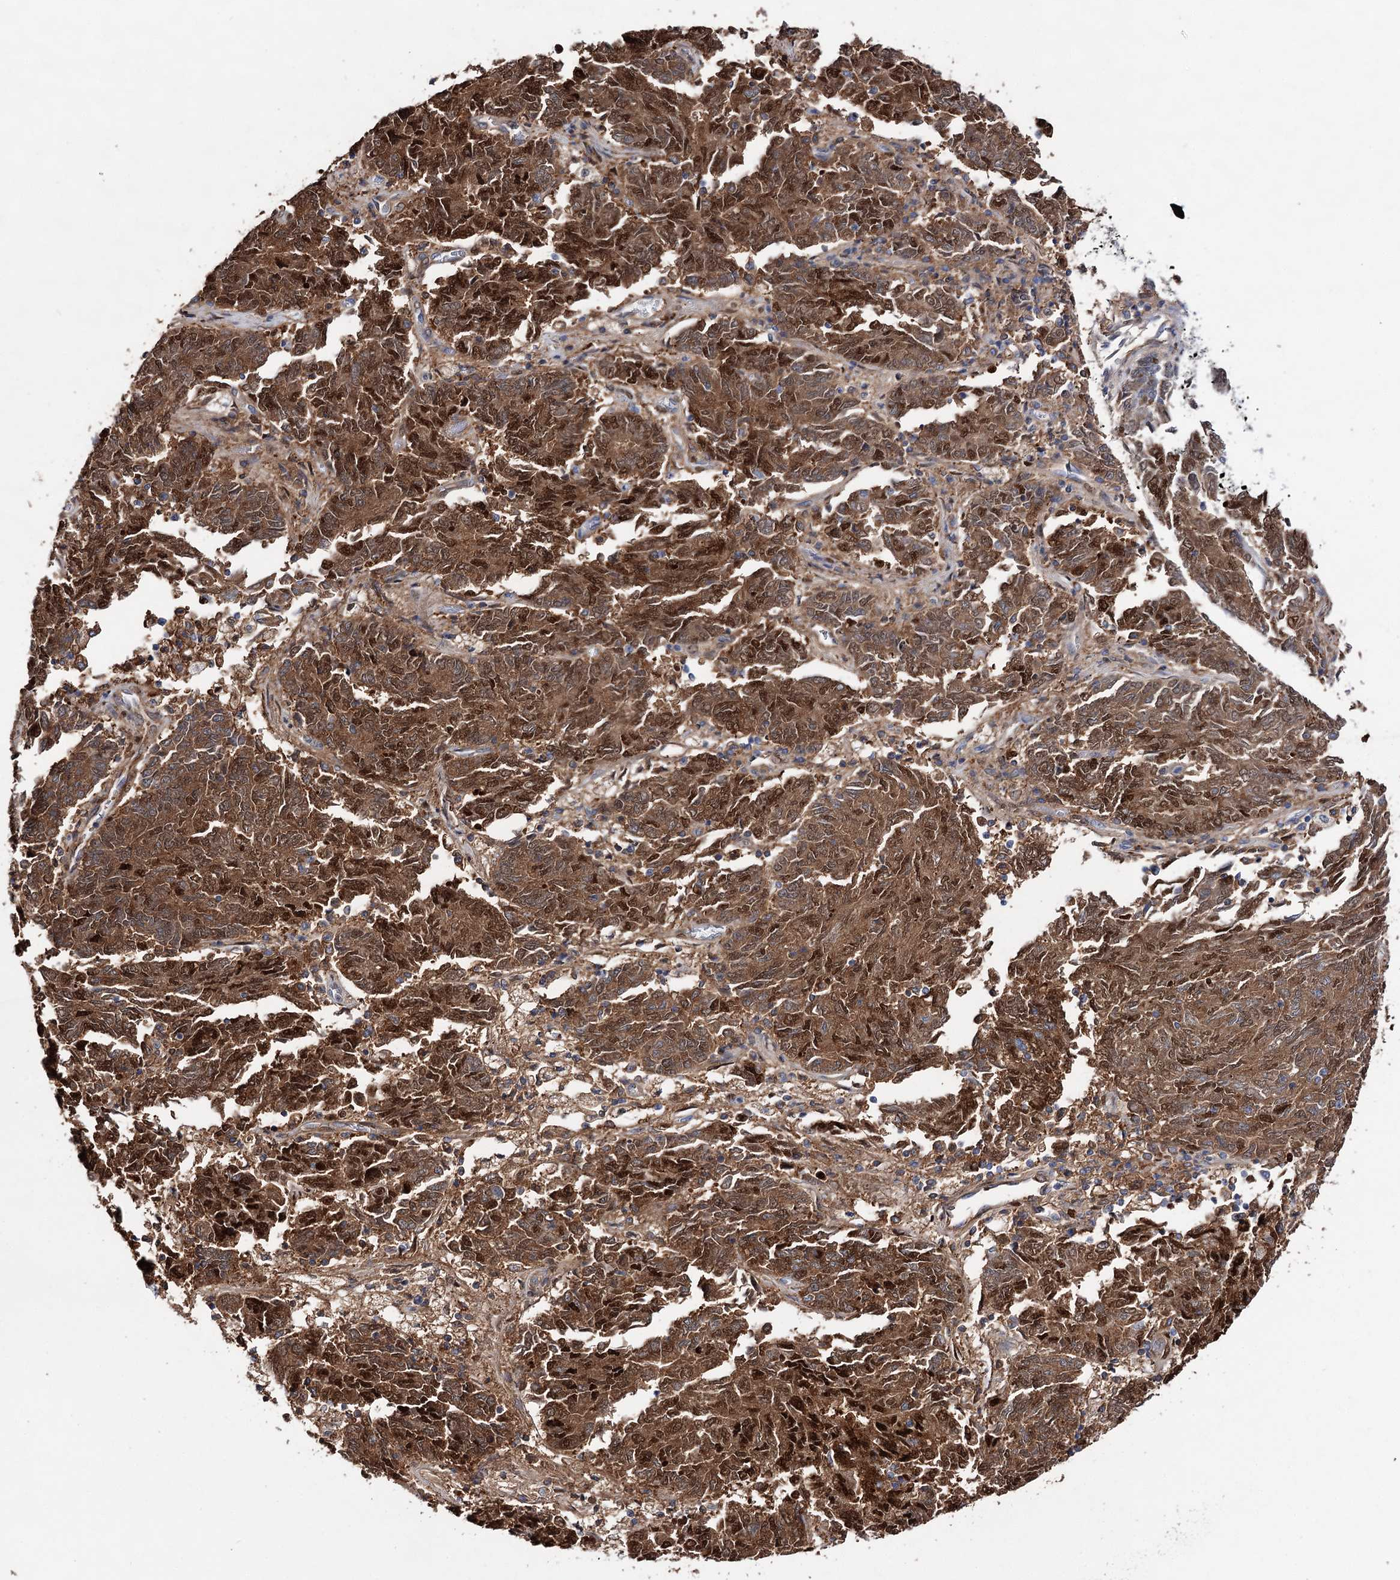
{"staining": {"intensity": "strong", "quantity": ">75%", "location": "cytoplasmic/membranous,nuclear"}, "tissue": "endometrial cancer", "cell_type": "Tumor cells", "image_type": "cancer", "snomed": [{"axis": "morphology", "description": "Adenocarcinoma, NOS"}, {"axis": "topography", "description": "Endometrium"}], "caption": "About >75% of tumor cells in endometrial adenocarcinoma display strong cytoplasmic/membranous and nuclear protein positivity as visualized by brown immunohistochemical staining.", "gene": "CFAP46", "patient": {"sex": "female", "age": 80}}